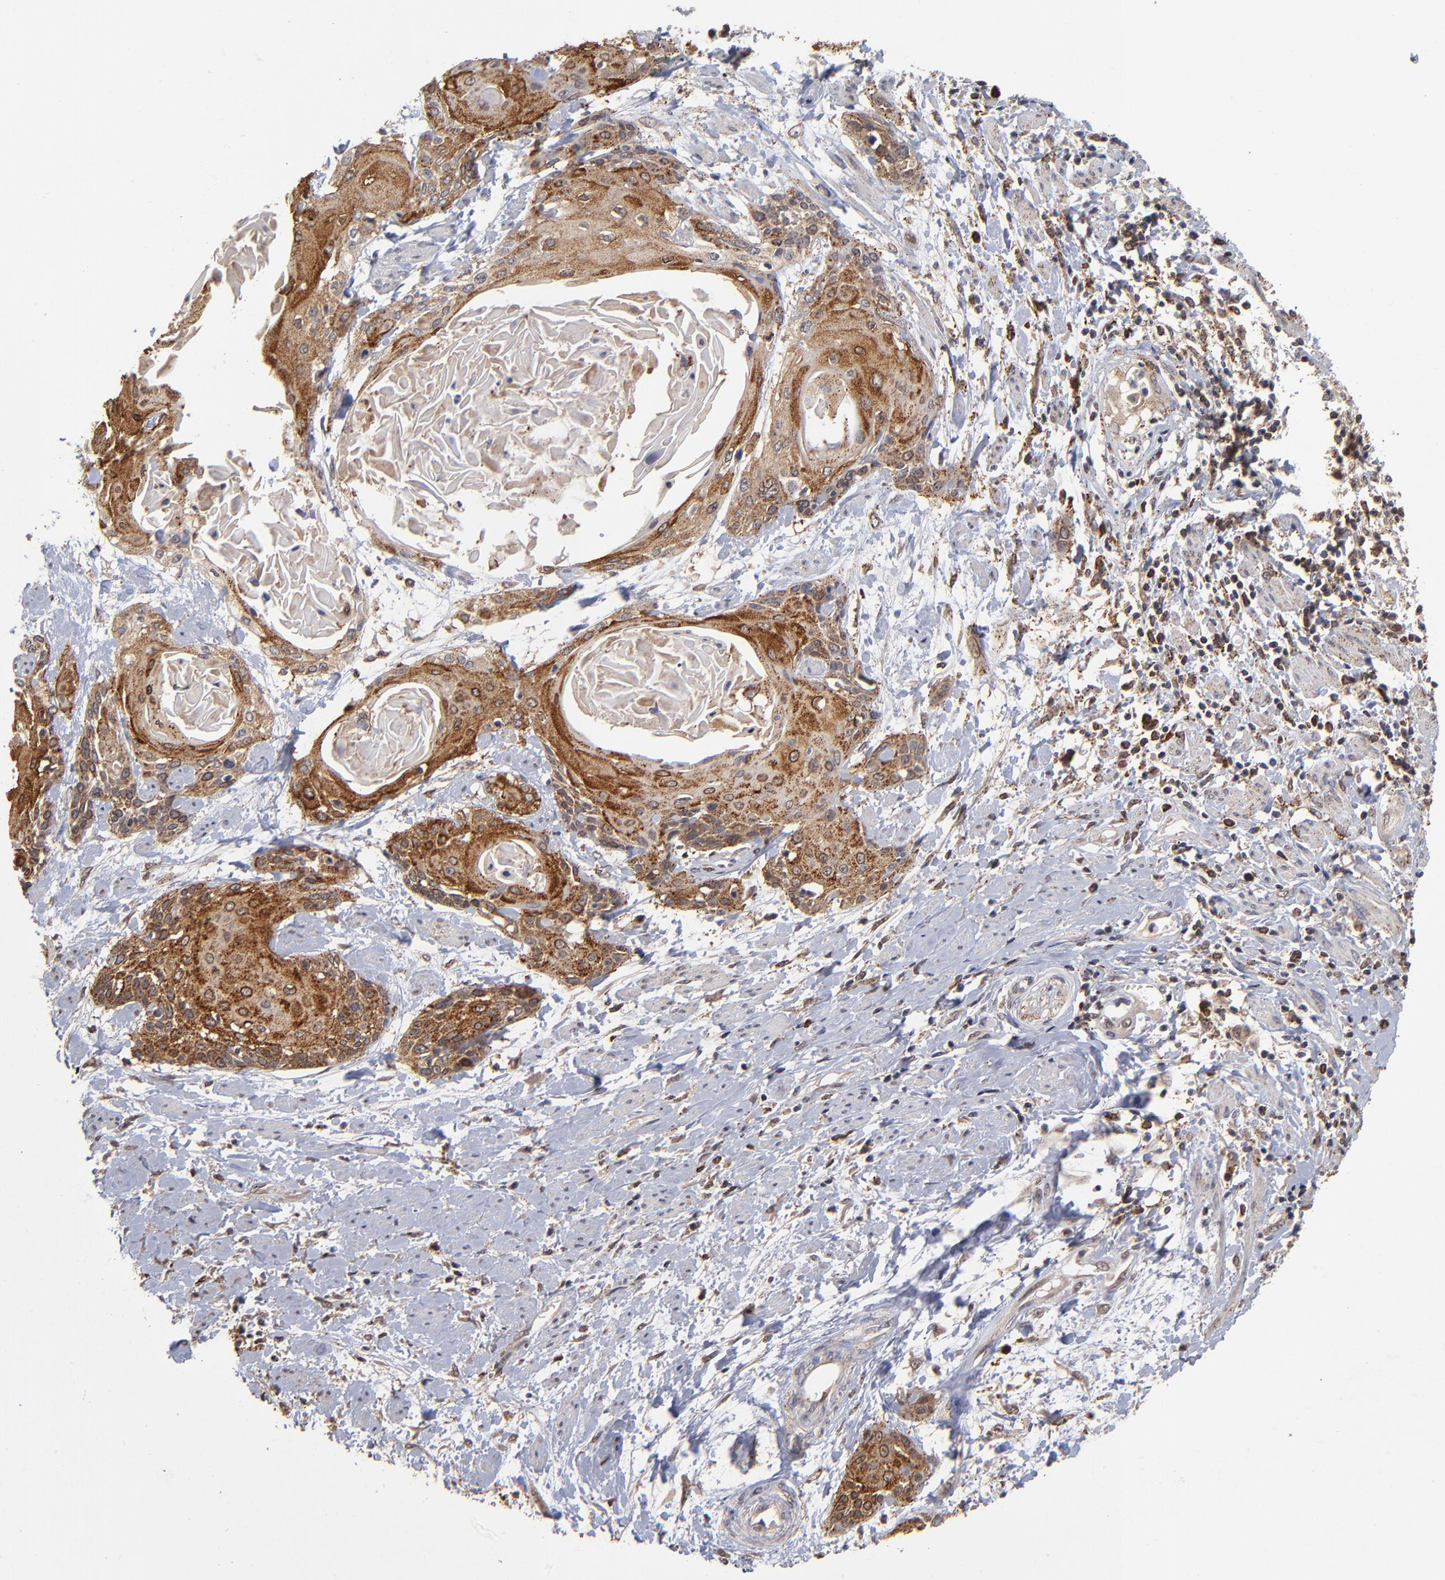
{"staining": {"intensity": "strong", "quantity": ">75%", "location": "cytoplasmic/membranous"}, "tissue": "cervical cancer", "cell_type": "Tumor cells", "image_type": "cancer", "snomed": [{"axis": "morphology", "description": "Squamous cell carcinoma, NOS"}, {"axis": "topography", "description": "Cervix"}], "caption": "Immunohistochemistry (IHC) of human cervical cancer exhibits high levels of strong cytoplasmic/membranous expression in about >75% of tumor cells.", "gene": "ASB8", "patient": {"sex": "female", "age": 57}}